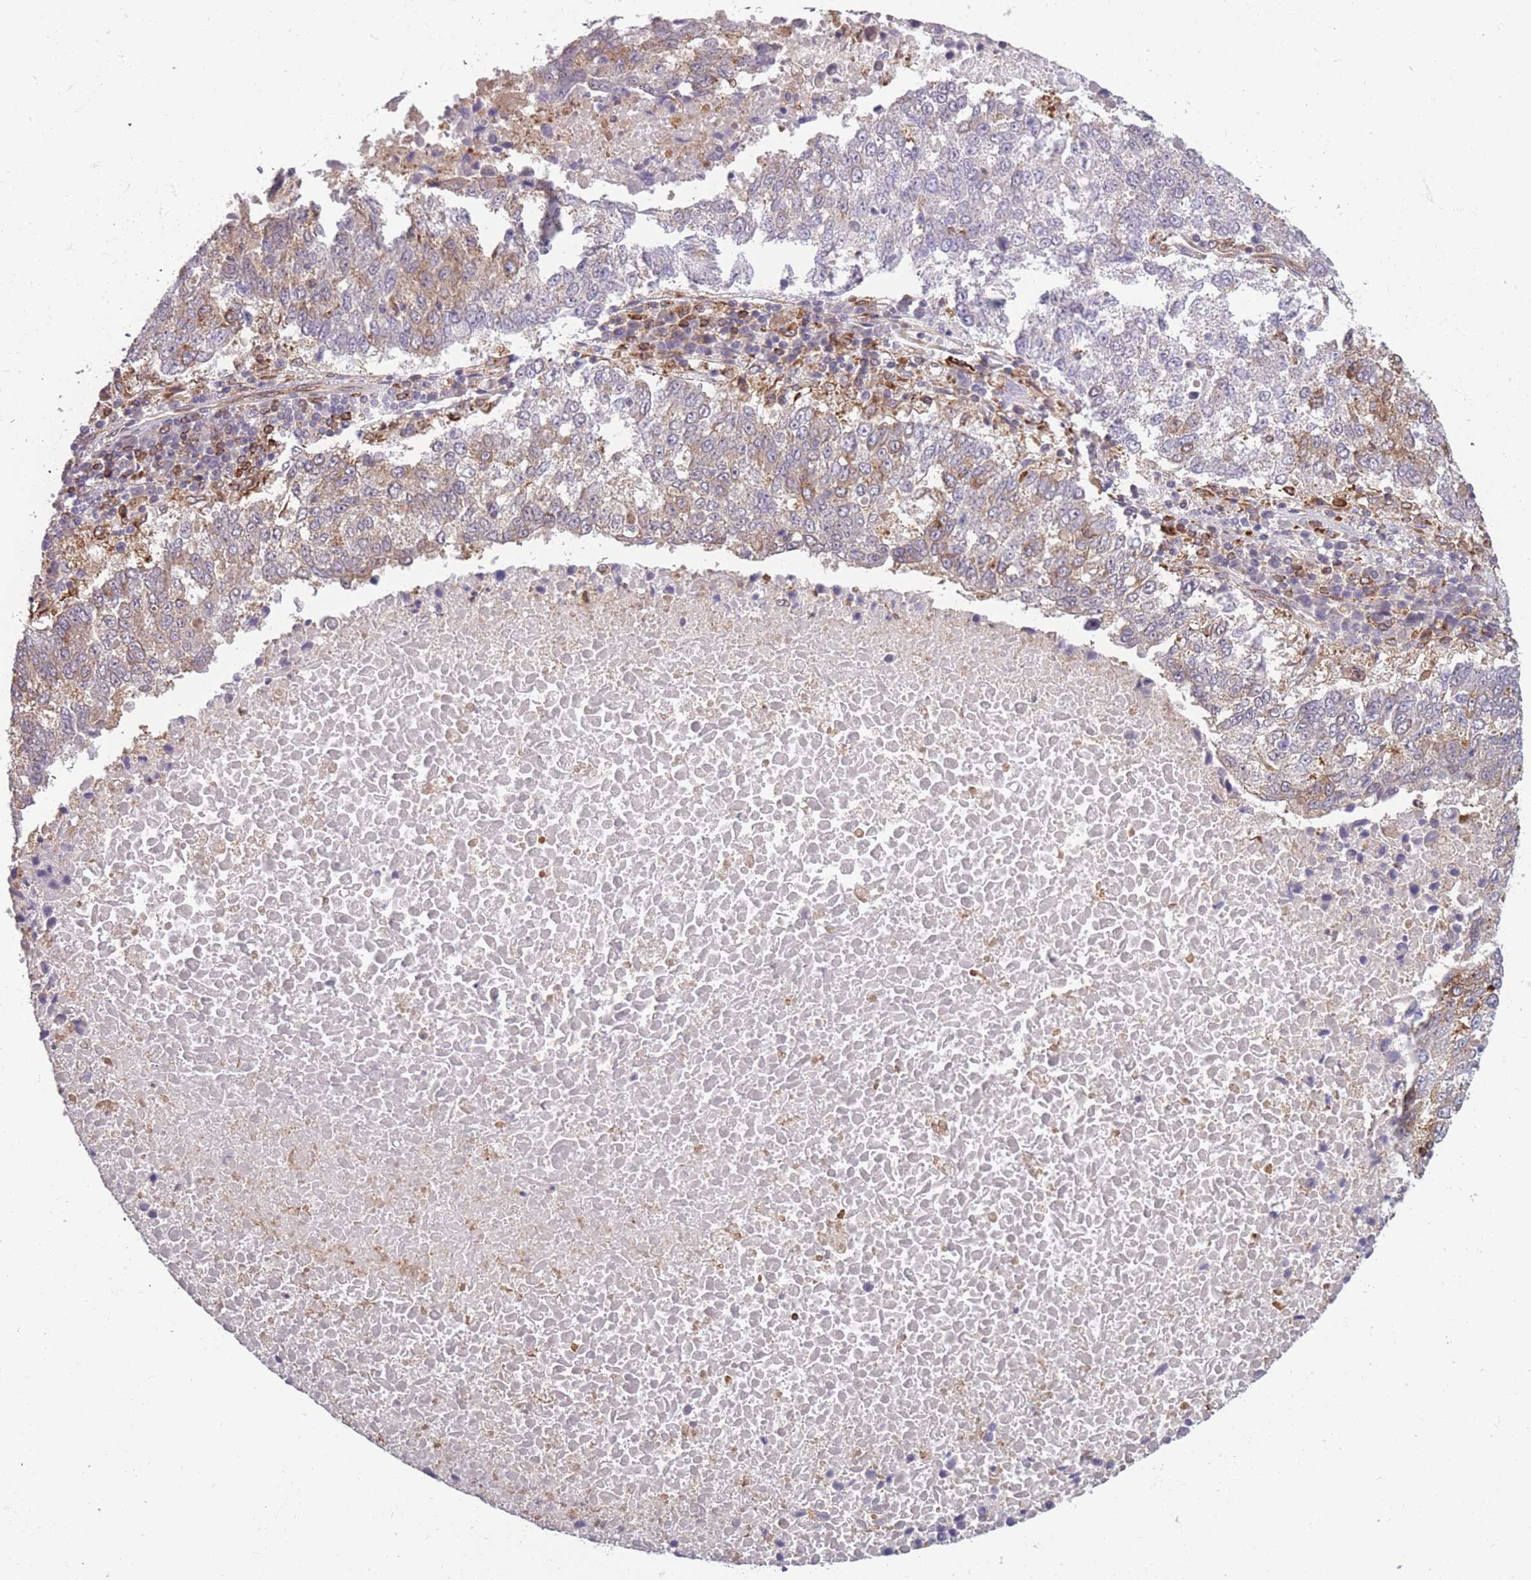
{"staining": {"intensity": "moderate", "quantity": "25%-75%", "location": "cytoplasmic/membranous"}, "tissue": "lung cancer", "cell_type": "Tumor cells", "image_type": "cancer", "snomed": [{"axis": "morphology", "description": "Squamous cell carcinoma, NOS"}, {"axis": "topography", "description": "Lung"}], "caption": "Lung cancer stained for a protein exhibits moderate cytoplasmic/membranous positivity in tumor cells. Using DAB (brown) and hematoxylin (blue) stains, captured at high magnification using brightfield microscopy.", "gene": "TMEM121", "patient": {"sex": "male", "age": 73}}